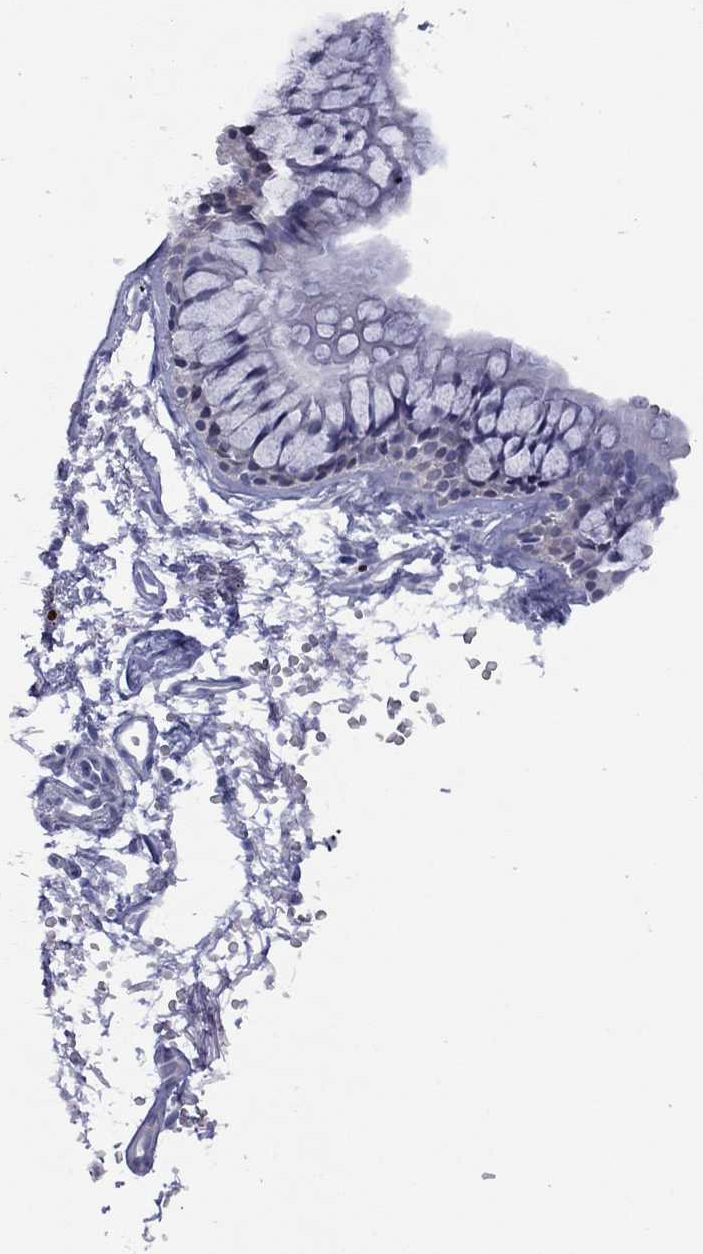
{"staining": {"intensity": "negative", "quantity": "none", "location": "none"}, "tissue": "bronchus", "cell_type": "Respiratory epithelial cells", "image_type": "normal", "snomed": [{"axis": "morphology", "description": "Normal tissue, NOS"}, {"axis": "topography", "description": "Cartilage tissue"}, {"axis": "topography", "description": "Bronchus"}], "caption": "An IHC photomicrograph of unremarkable bronchus is shown. There is no staining in respiratory epithelial cells of bronchus. (Immunohistochemistry, brightfield microscopy, high magnification).", "gene": "CTNNBIP1", "patient": {"sex": "male", "age": 66}}